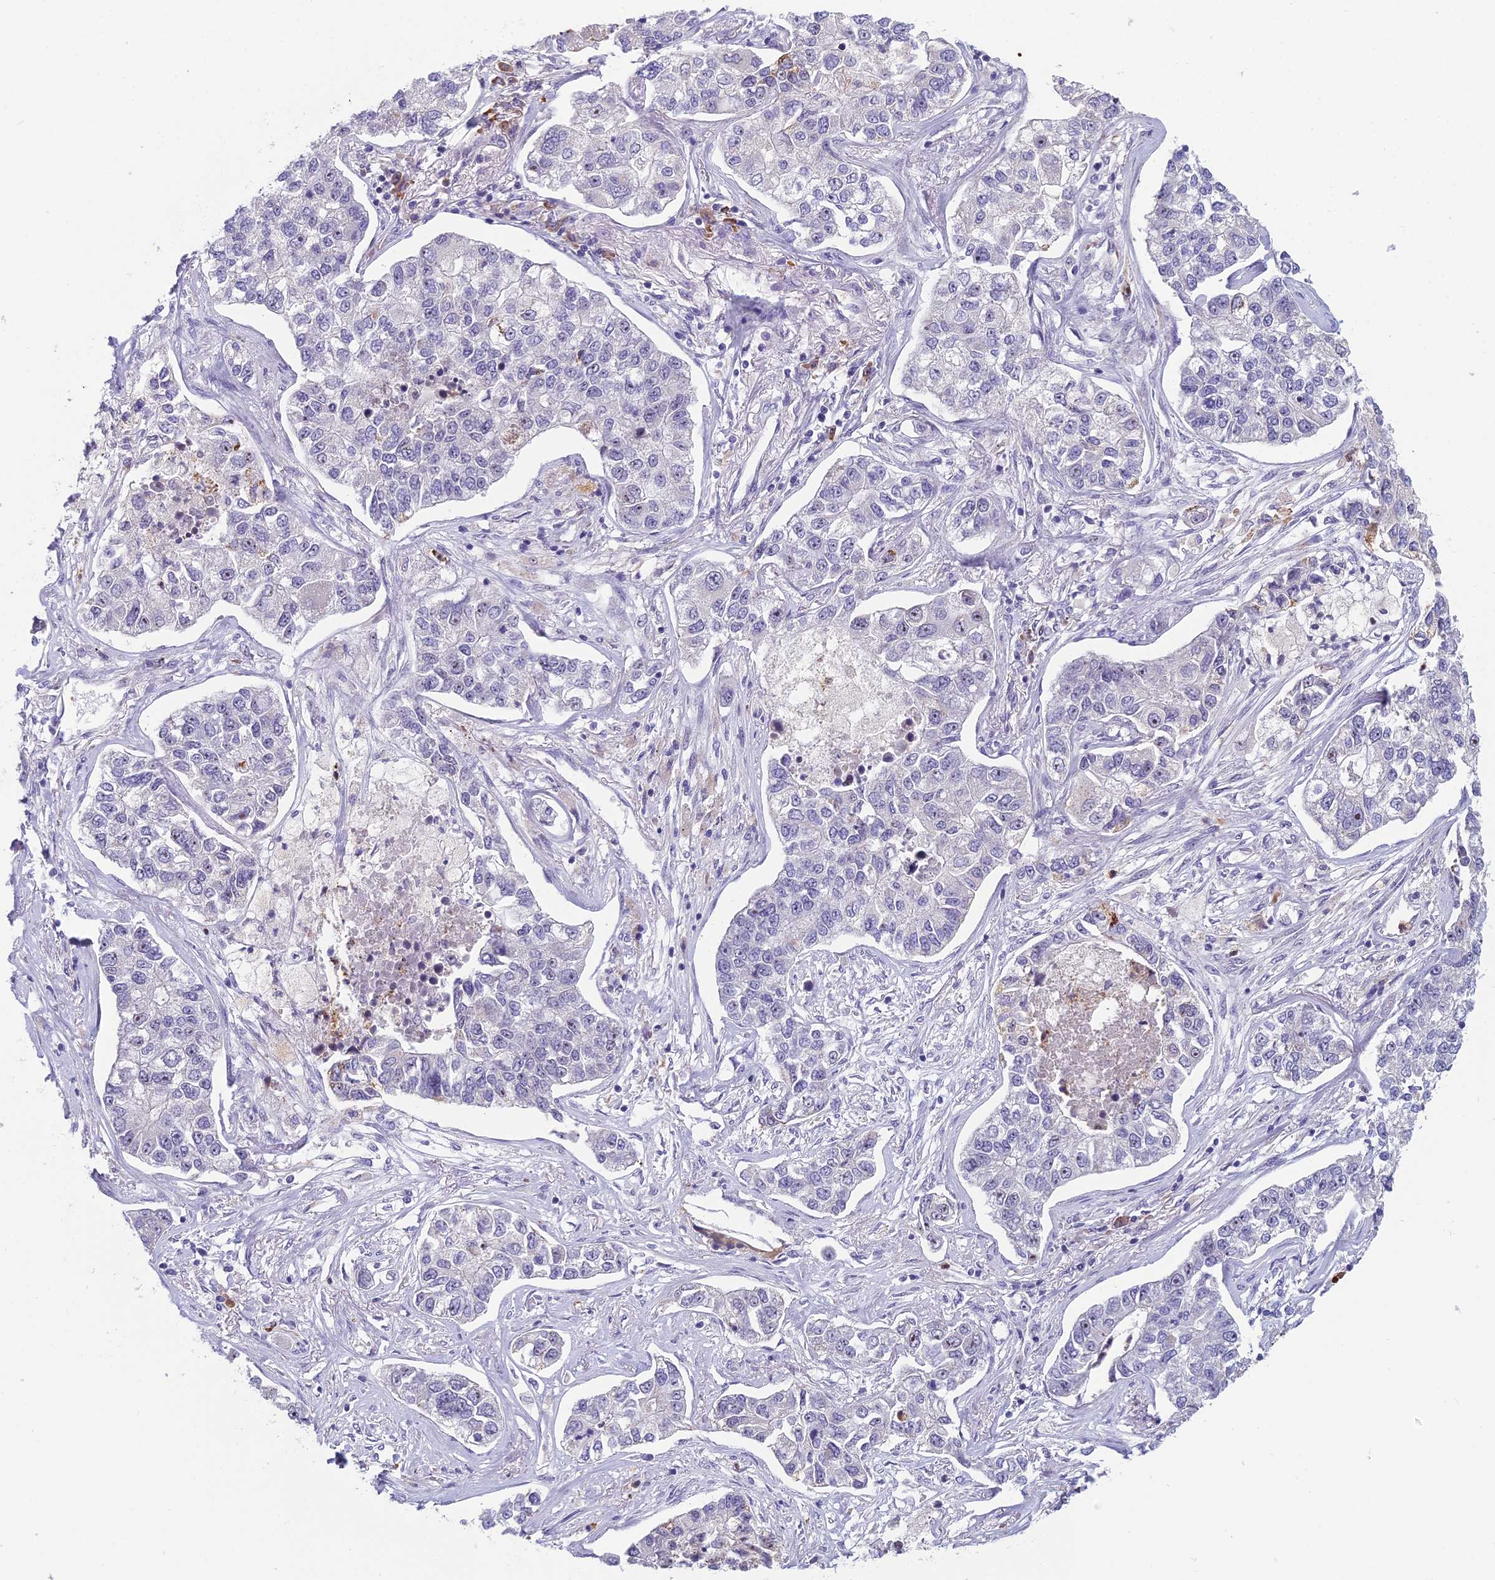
{"staining": {"intensity": "negative", "quantity": "none", "location": "none"}, "tissue": "lung cancer", "cell_type": "Tumor cells", "image_type": "cancer", "snomed": [{"axis": "morphology", "description": "Adenocarcinoma, NOS"}, {"axis": "topography", "description": "Lung"}], "caption": "The immunohistochemistry (IHC) image has no significant expression in tumor cells of lung cancer (adenocarcinoma) tissue.", "gene": "NOC2L", "patient": {"sex": "male", "age": 49}}